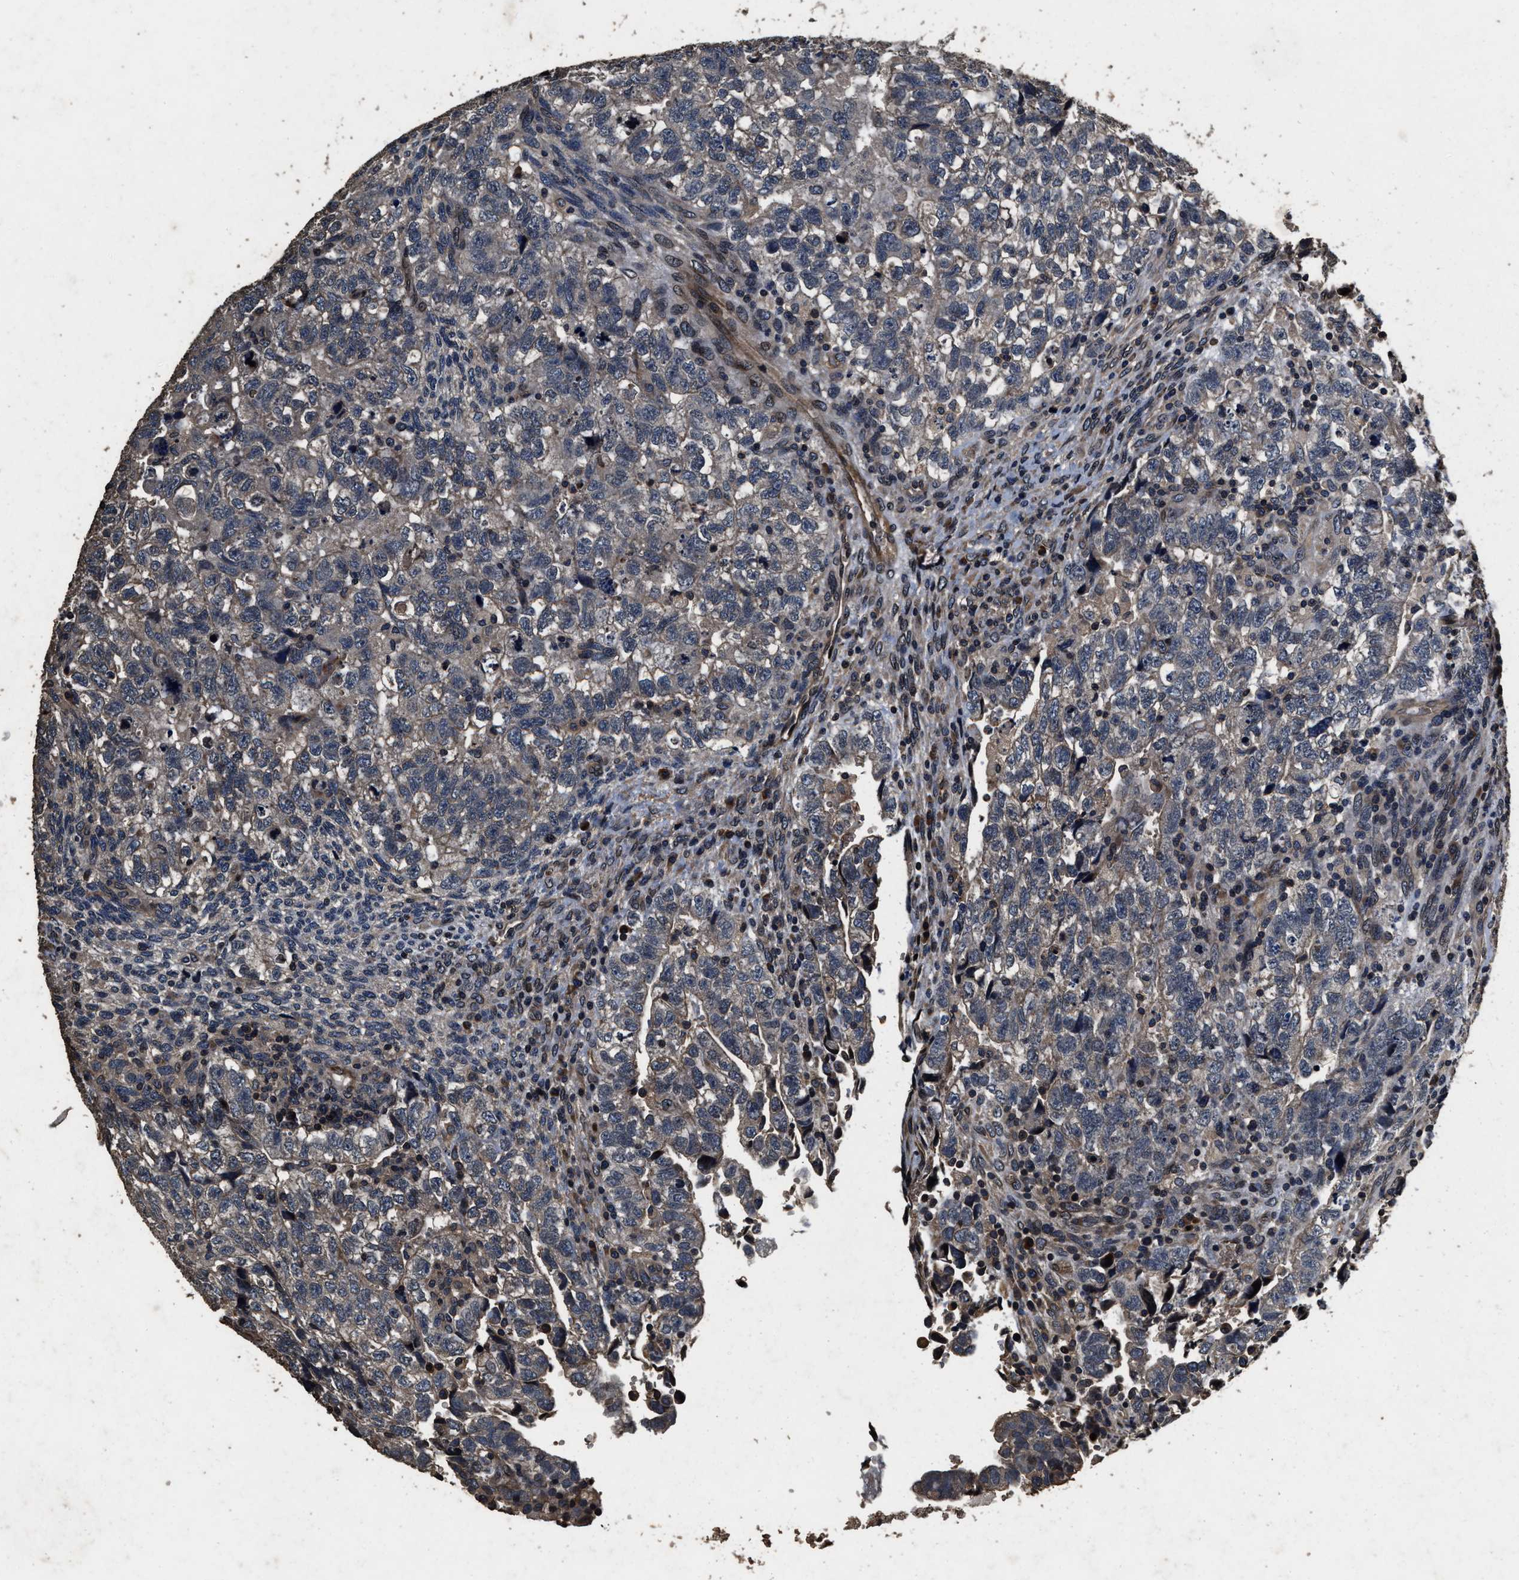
{"staining": {"intensity": "weak", "quantity": "25%-75%", "location": "cytoplasmic/membranous"}, "tissue": "testis cancer", "cell_type": "Tumor cells", "image_type": "cancer", "snomed": [{"axis": "morphology", "description": "Carcinoma, Embryonal, NOS"}, {"axis": "topography", "description": "Testis"}], "caption": "Protein expression analysis of human testis cancer (embryonal carcinoma) reveals weak cytoplasmic/membranous positivity in approximately 25%-75% of tumor cells. Nuclei are stained in blue.", "gene": "ACCS", "patient": {"sex": "male", "age": 36}}